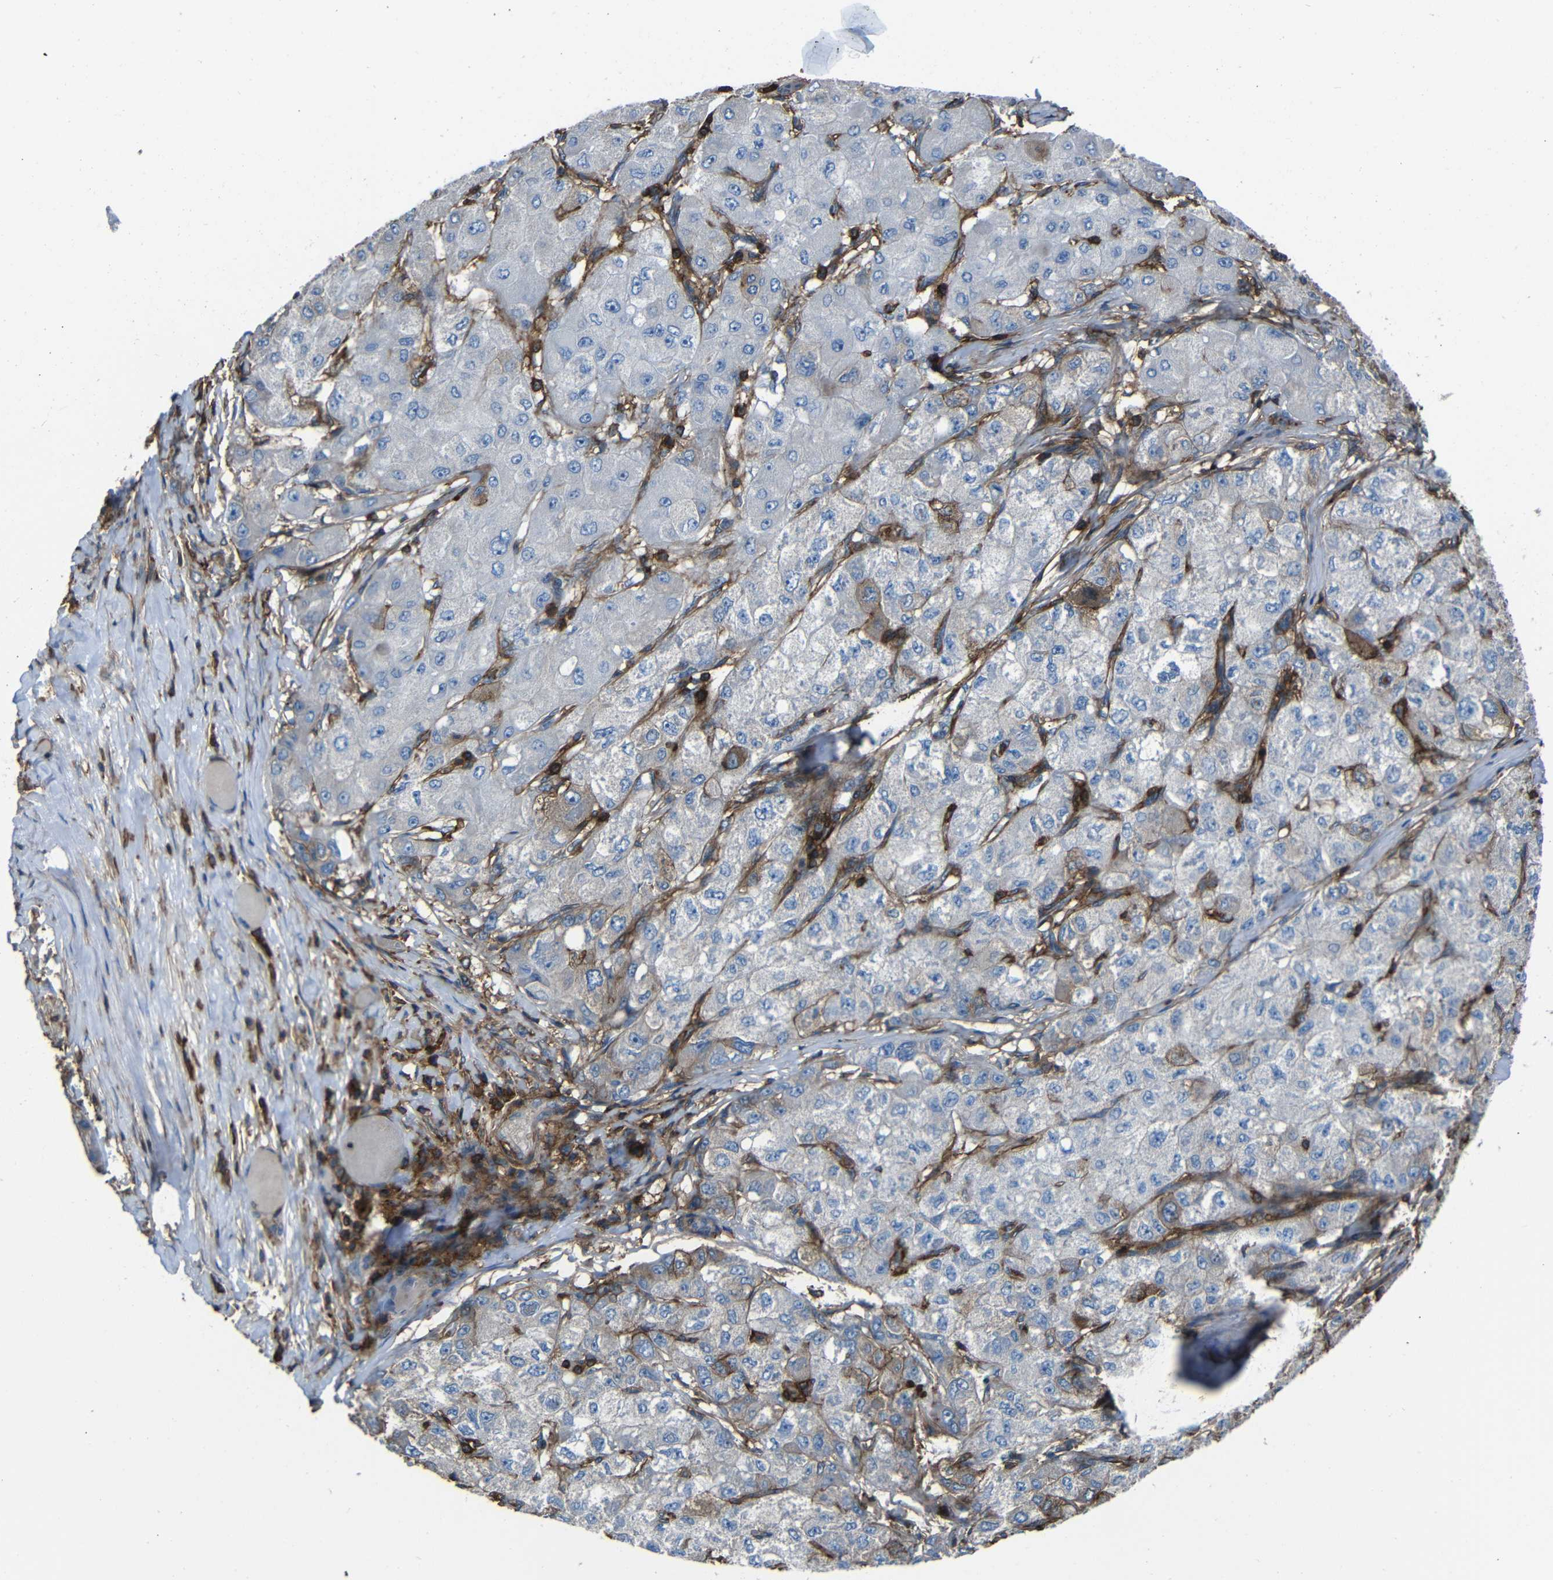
{"staining": {"intensity": "negative", "quantity": "none", "location": "none"}, "tissue": "liver cancer", "cell_type": "Tumor cells", "image_type": "cancer", "snomed": [{"axis": "morphology", "description": "Carcinoma, Hepatocellular, NOS"}, {"axis": "topography", "description": "Liver"}], "caption": "Immunohistochemical staining of human liver cancer (hepatocellular carcinoma) exhibits no significant expression in tumor cells.", "gene": "ADGRE5", "patient": {"sex": "male", "age": 80}}